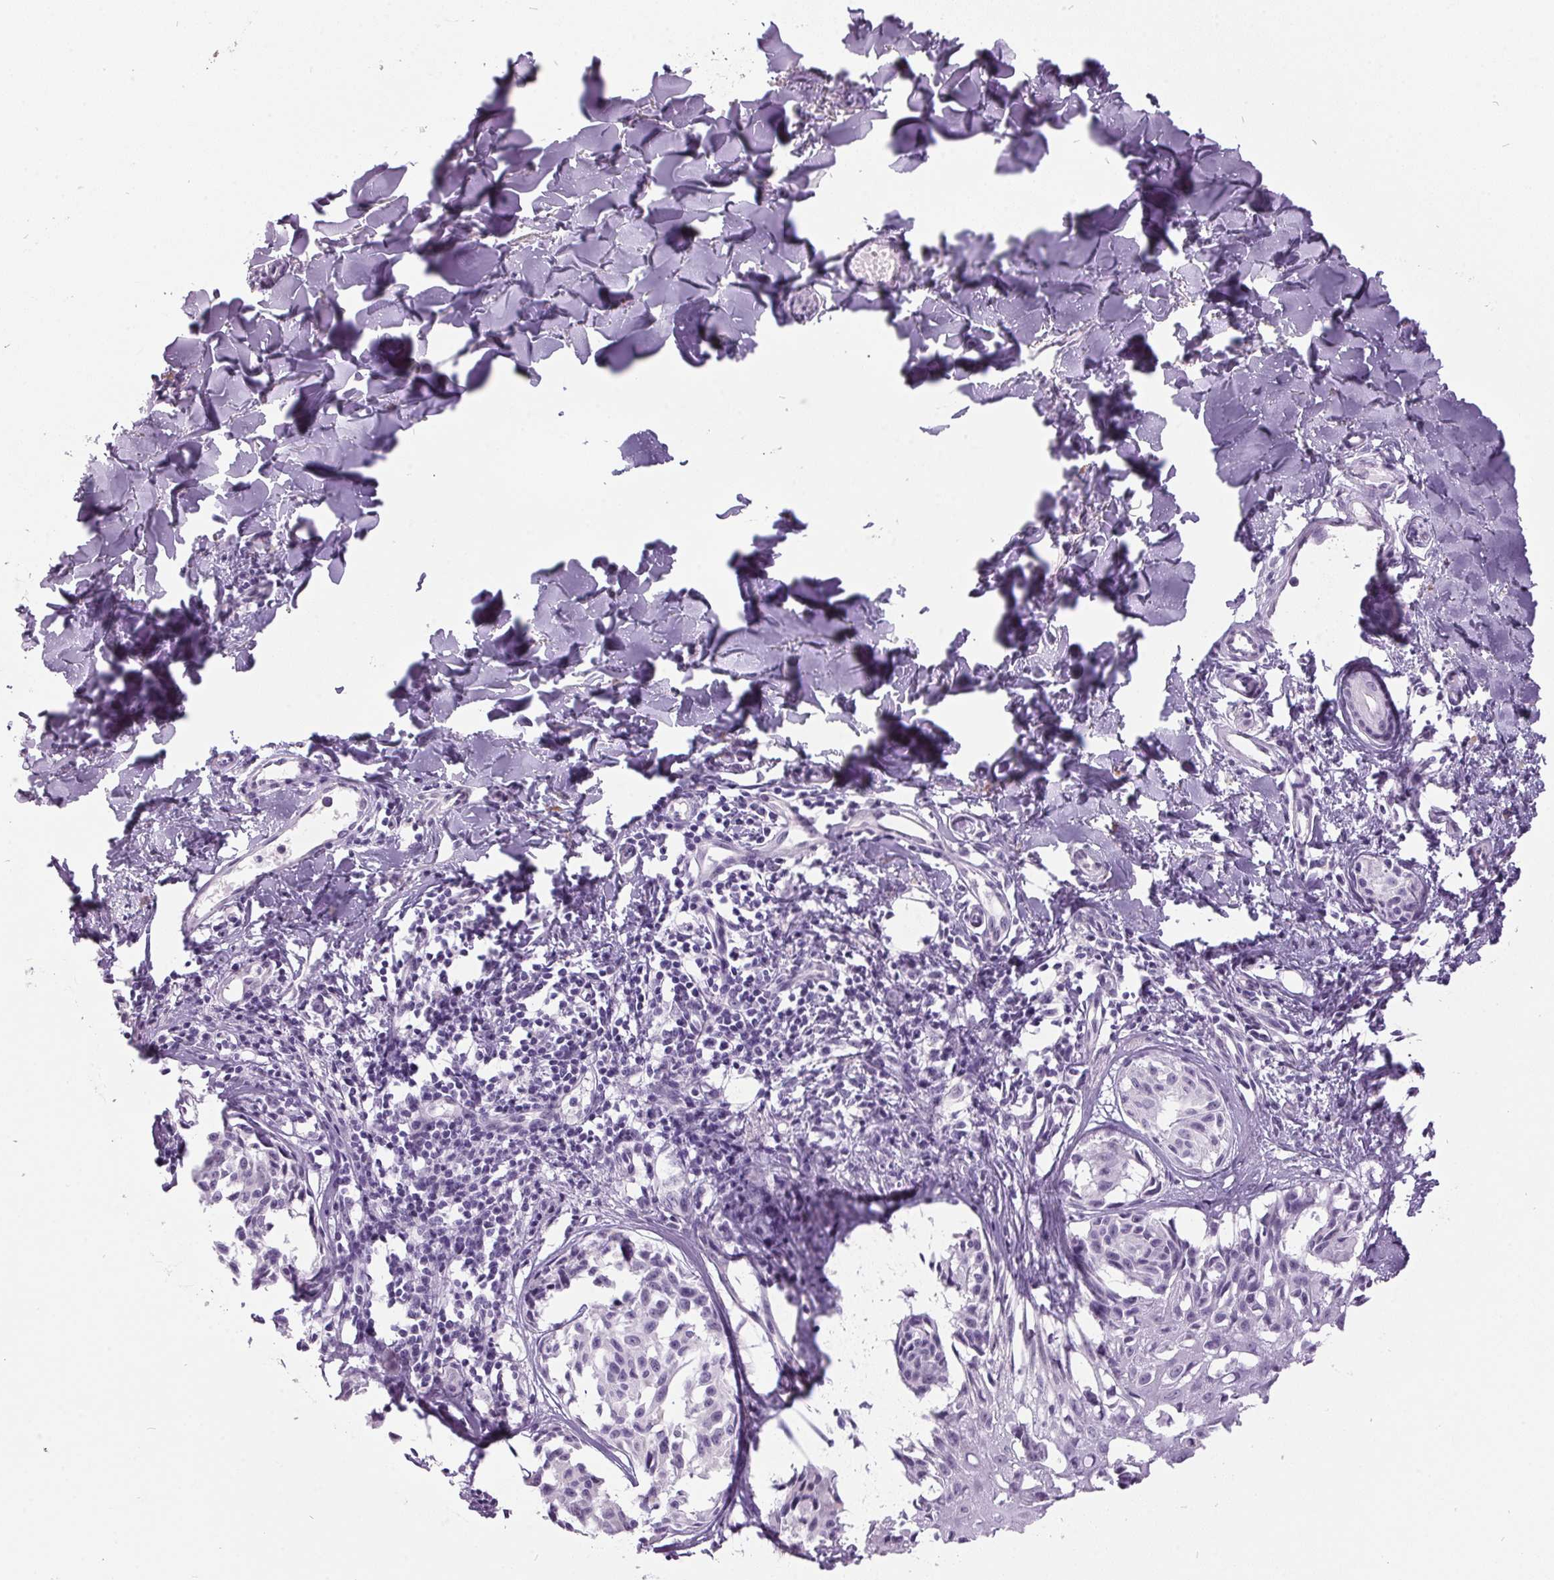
{"staining": {"intensity": "negative", "quantity": "none", "location": "none"}, "tissue": "melanoma", "cell_type": "Tumor cells", "image_type": "cancer", "snomed": [{"axis": "morphology", "description": "Malignant melanoma, NOS"}, {"axis": "topography", "description": "Skin"}], "caption": "Immunohistochemical staining of human malignant melanoma exhibits no significant staining in tumor cells.", "gene": "ODAD2", "patient": {"sex": "male", "age": 51}}